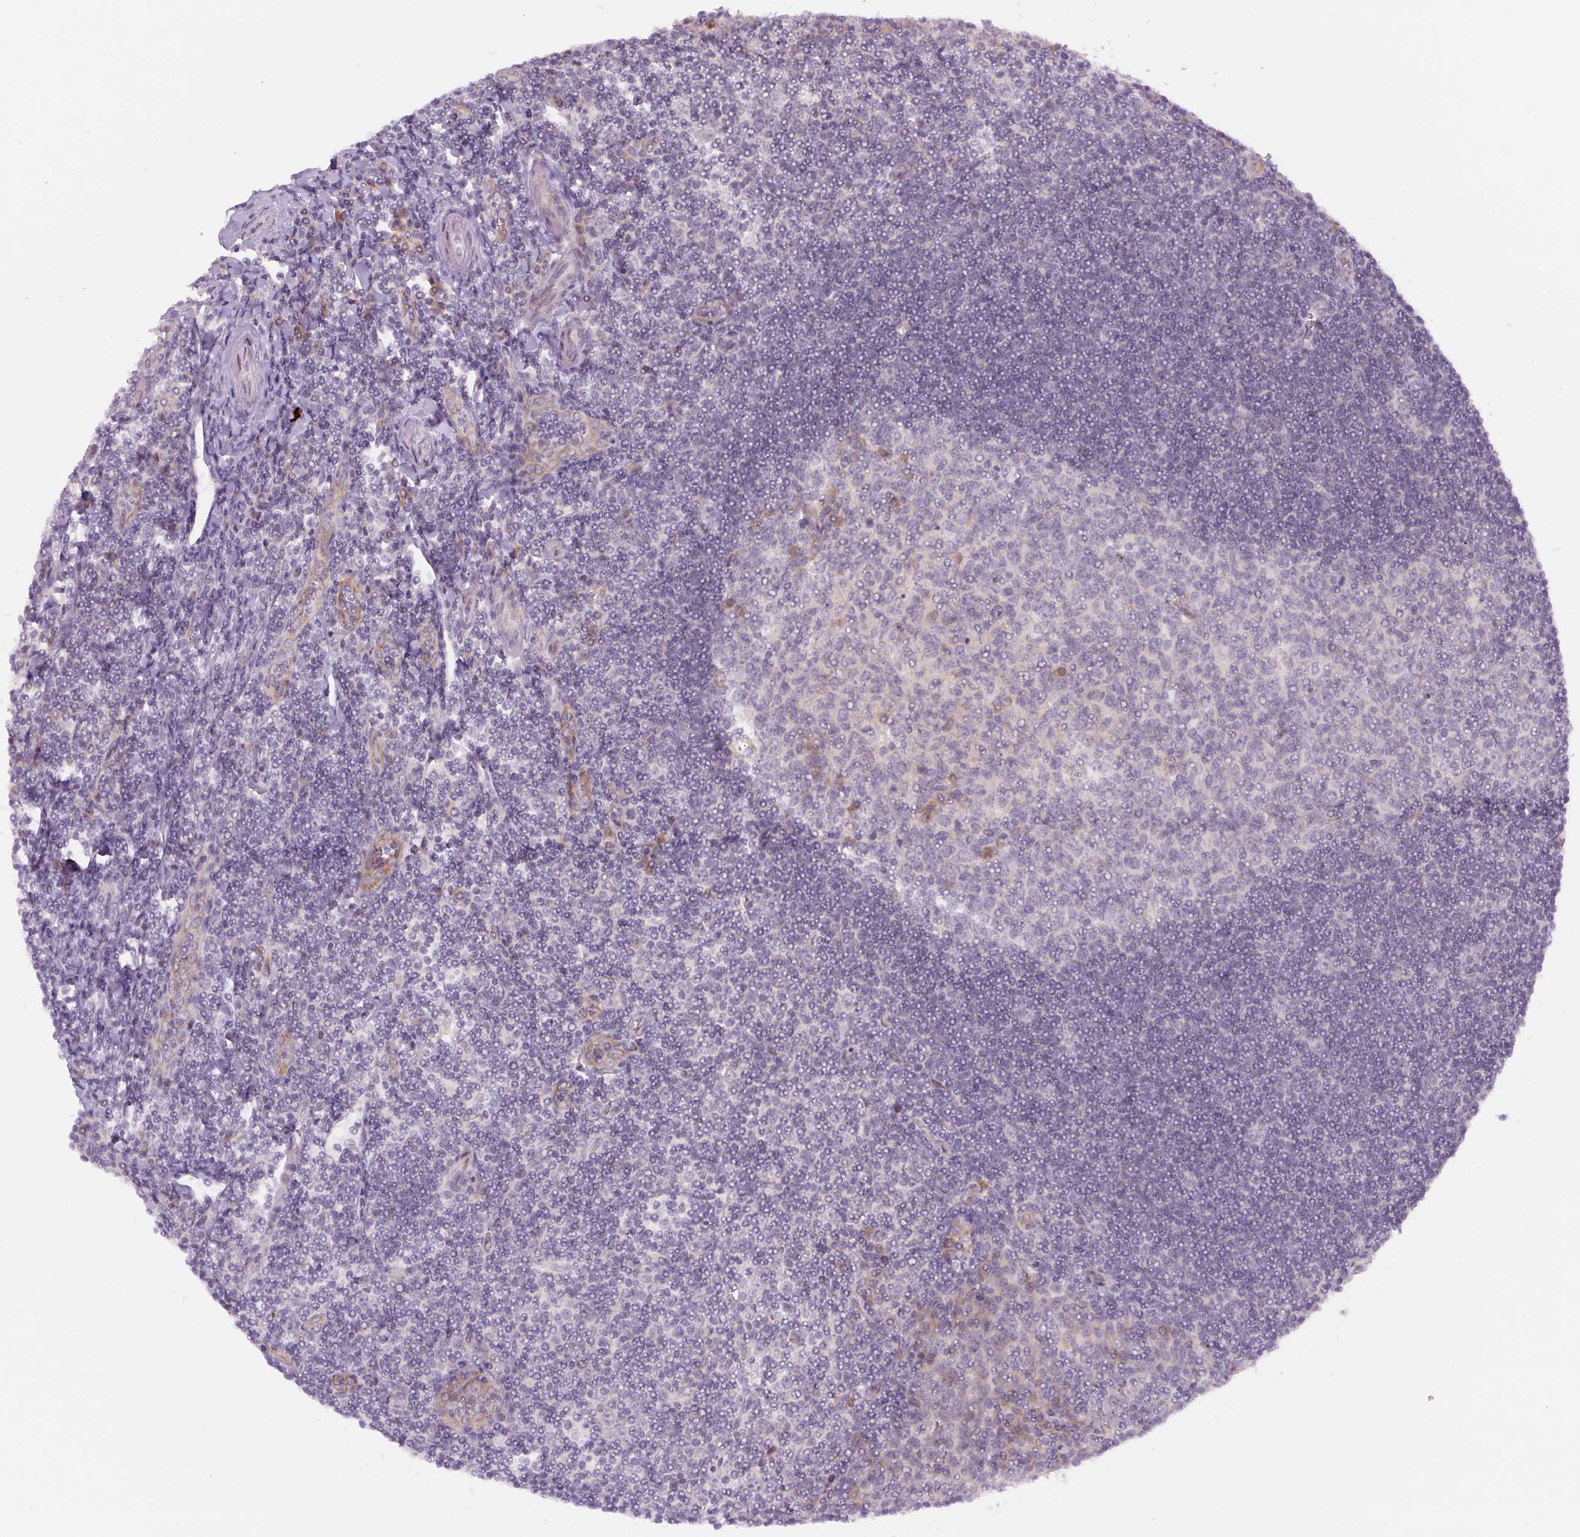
{"staining": {"intensity": "negative", "quantity": "none", "location": "none"}, "tissue": "tonsil", "cell_type": "Germinal center cells", "image_type": "normal", "snomed": [{"axis": "morphology", "description": "Normal tissue, NOS"}, {"axis": "topography", "description": "Tonsil"}], "caption": "Immunohistochemistry photomicrograph of benign tonsil stained for a protein (brown), which shows no expression in germinal center cells. (Stains: DAB (3,3'-diaminobenzidine) immunohistochemistry with hematoxylin counter stain, Microscopy: brightfield microscopy at high magnification).", "gene": "YIF1B", "patient": {"sex": "male", "age": 27}}